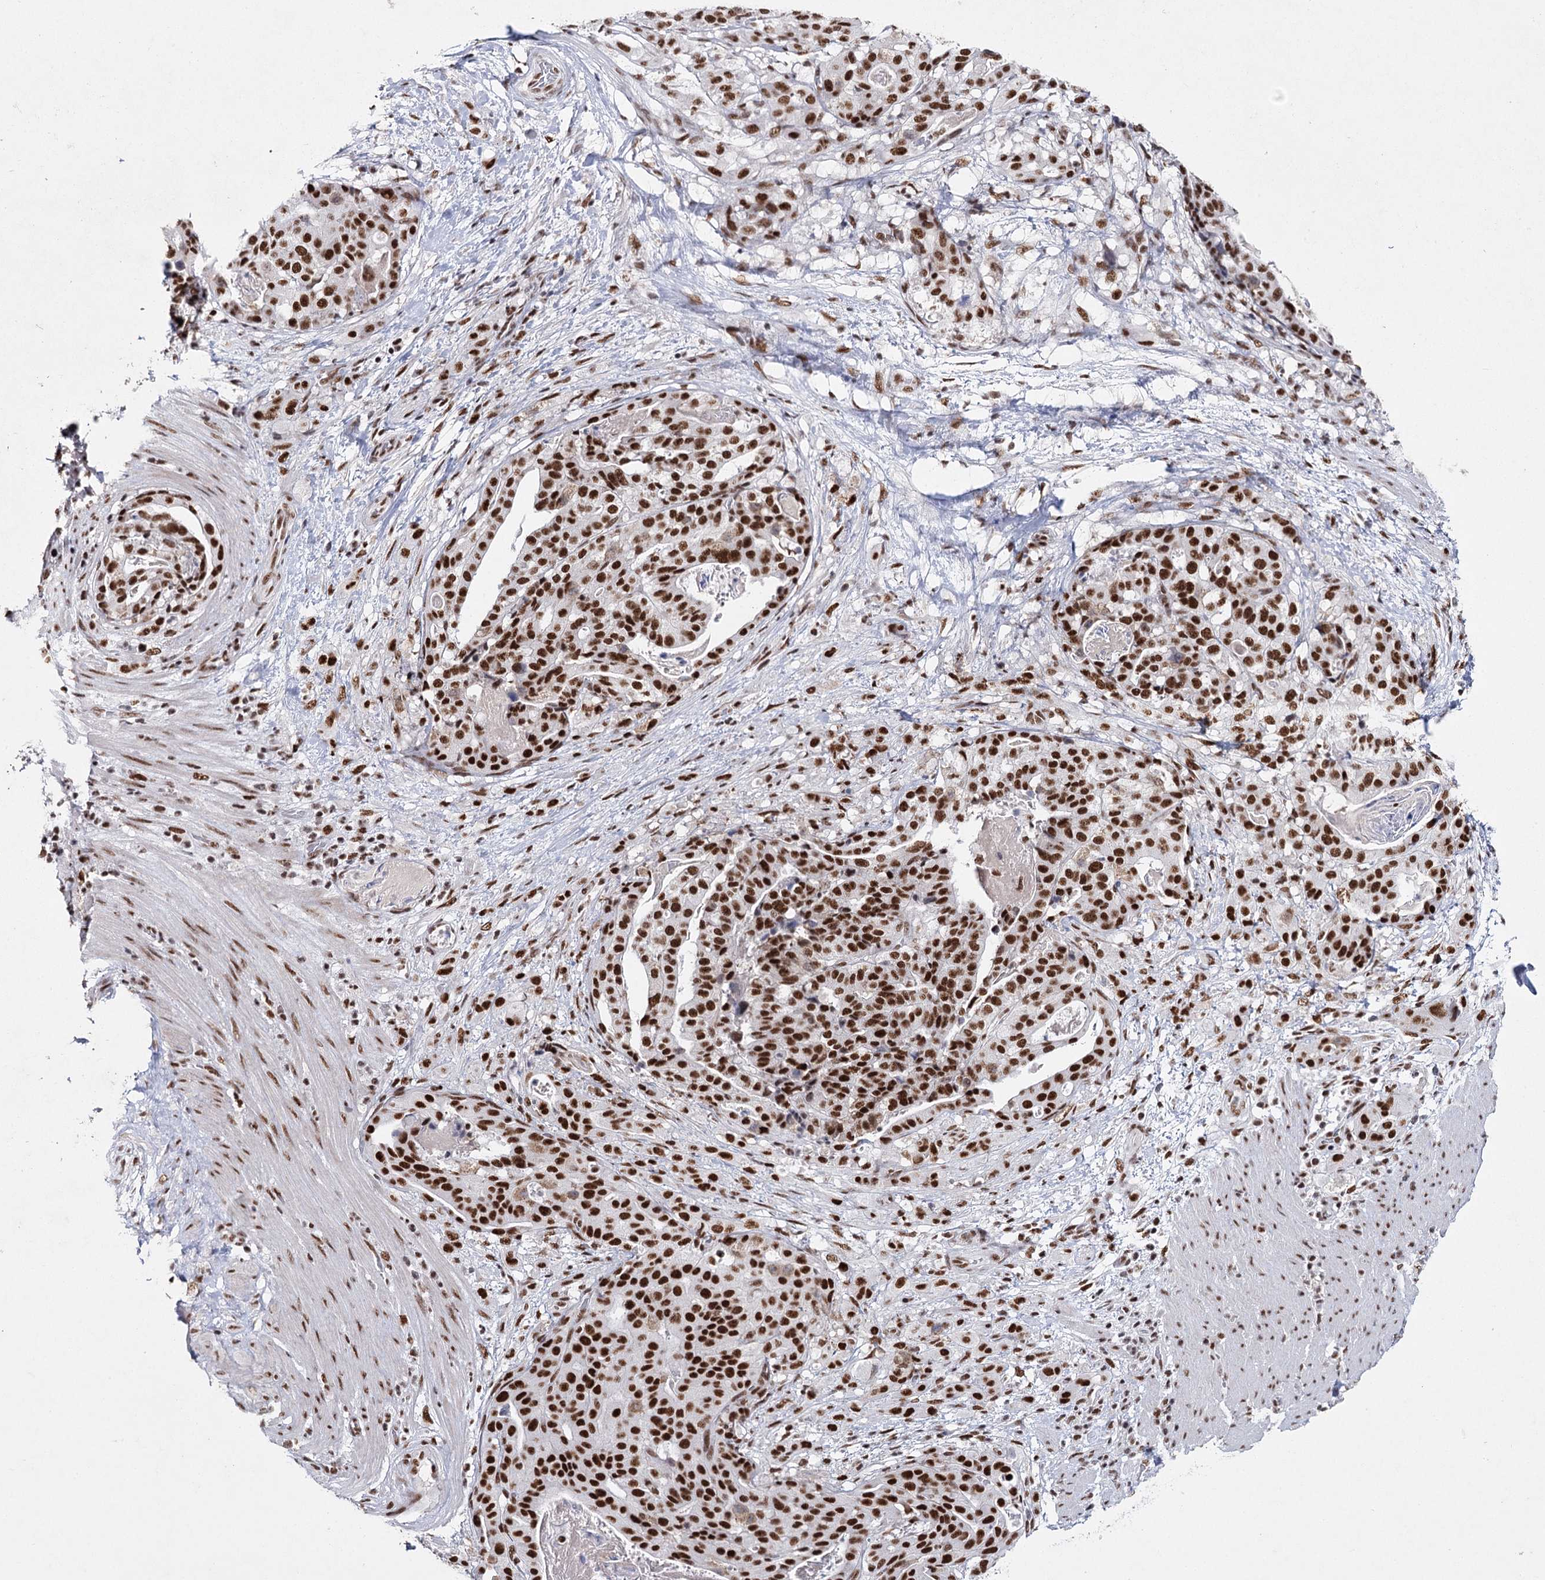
{"staining": {"intensity": "moderate", "quantity": ">75%", "location": "nuclear"}, "tissue": "stomach cancer", "cell_type": "Tumor cells", "image_type": "cancer", "snomed": [{"axis": "morphology", "description": "Adenocarcinoma, NOS"}, {"axis": "topography", "description": "Stomach"}], "caption": "A photomicrograph of stomach cancer stained for a protein exhibits moderate nuclear brown staining in tumor cells.", "gene": "SCAF8", "patient": {"sex": "male", "age": 48}}